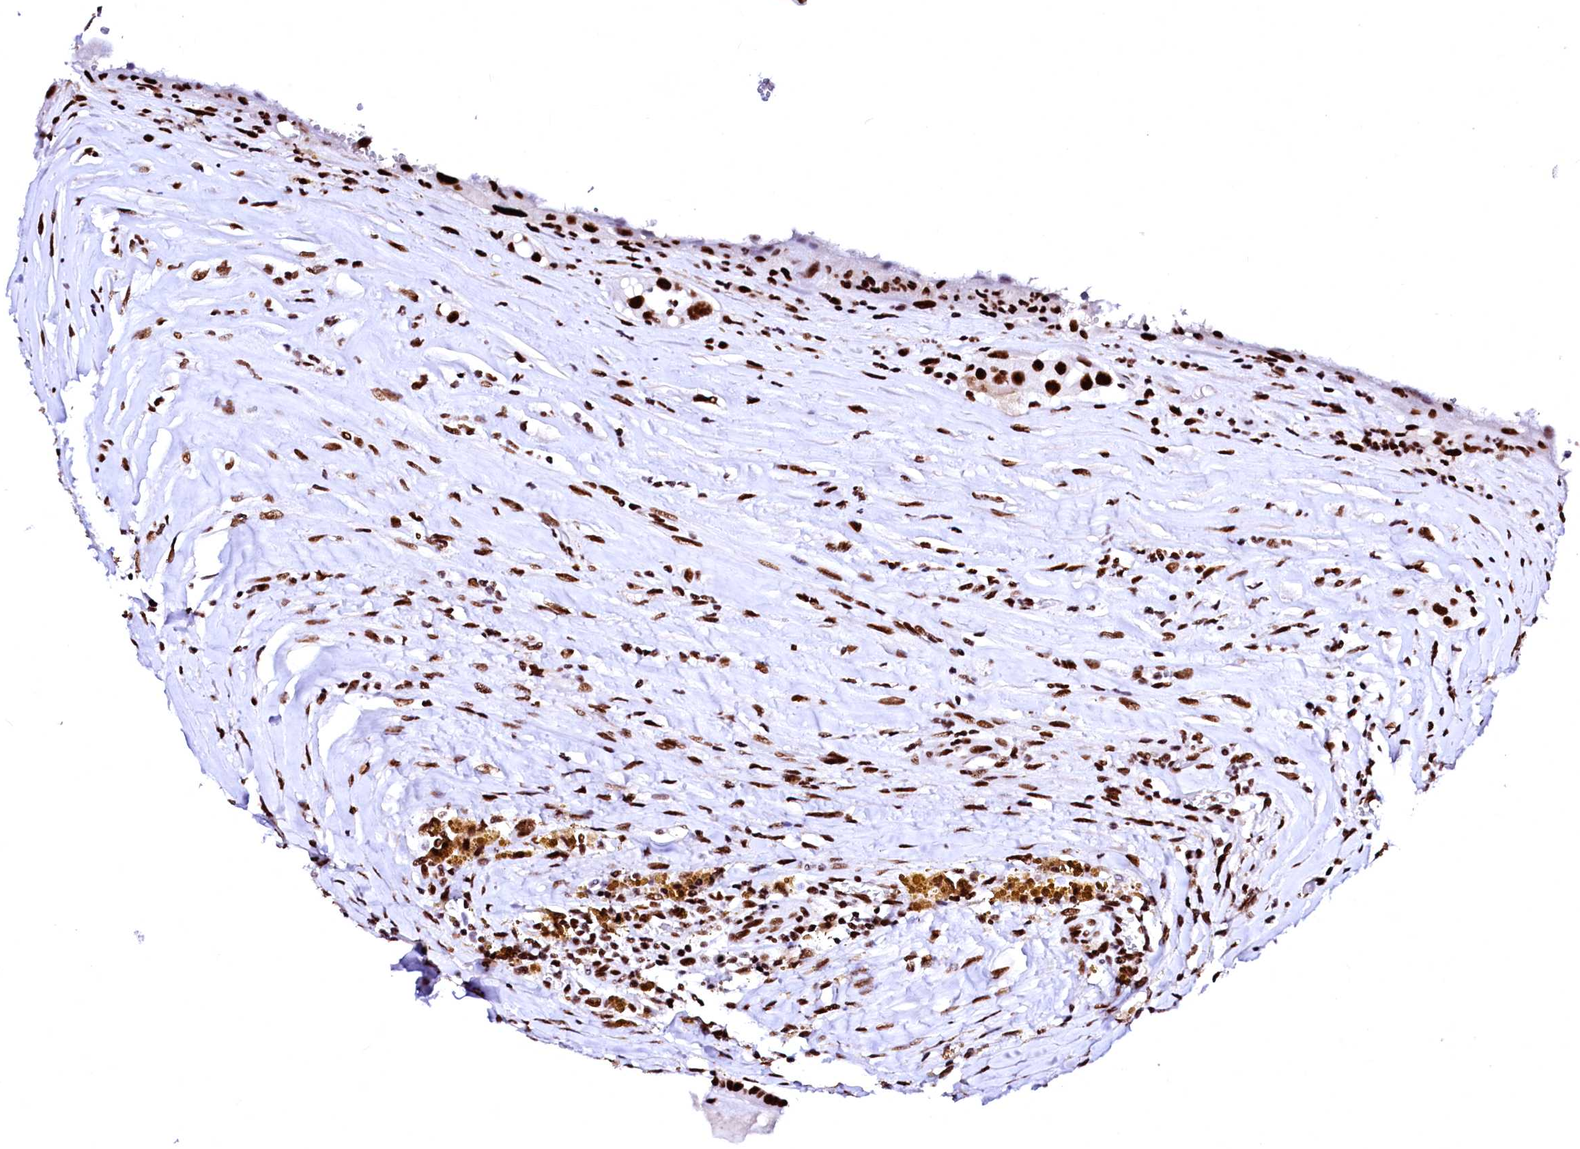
{"staining": {"intensity": "strong", "quantity": ">75%", "location": "nuclear"}, "tissue": "thyroid cancer", "cell_type": "Tumor cells", "image_type": "cancer", "snomed": [{"axis": "morphology", "description": "Papillary adenocarcinoma, NOS"}, {"axis": "topography", "description": "Thyroid gland"}], "caption": "IHC (DAB) staining of human thyroid papillary adenocarcinoma reveals strong nuclear protein positivity in about >75% of tumor cells. The staining is performed using DAB brown chromogen to label protein expression. The nuclei are counter-stained blue using hematoxylin.", "gene": "CPSF6", "patient": {"sex": "male", "age": 77}}